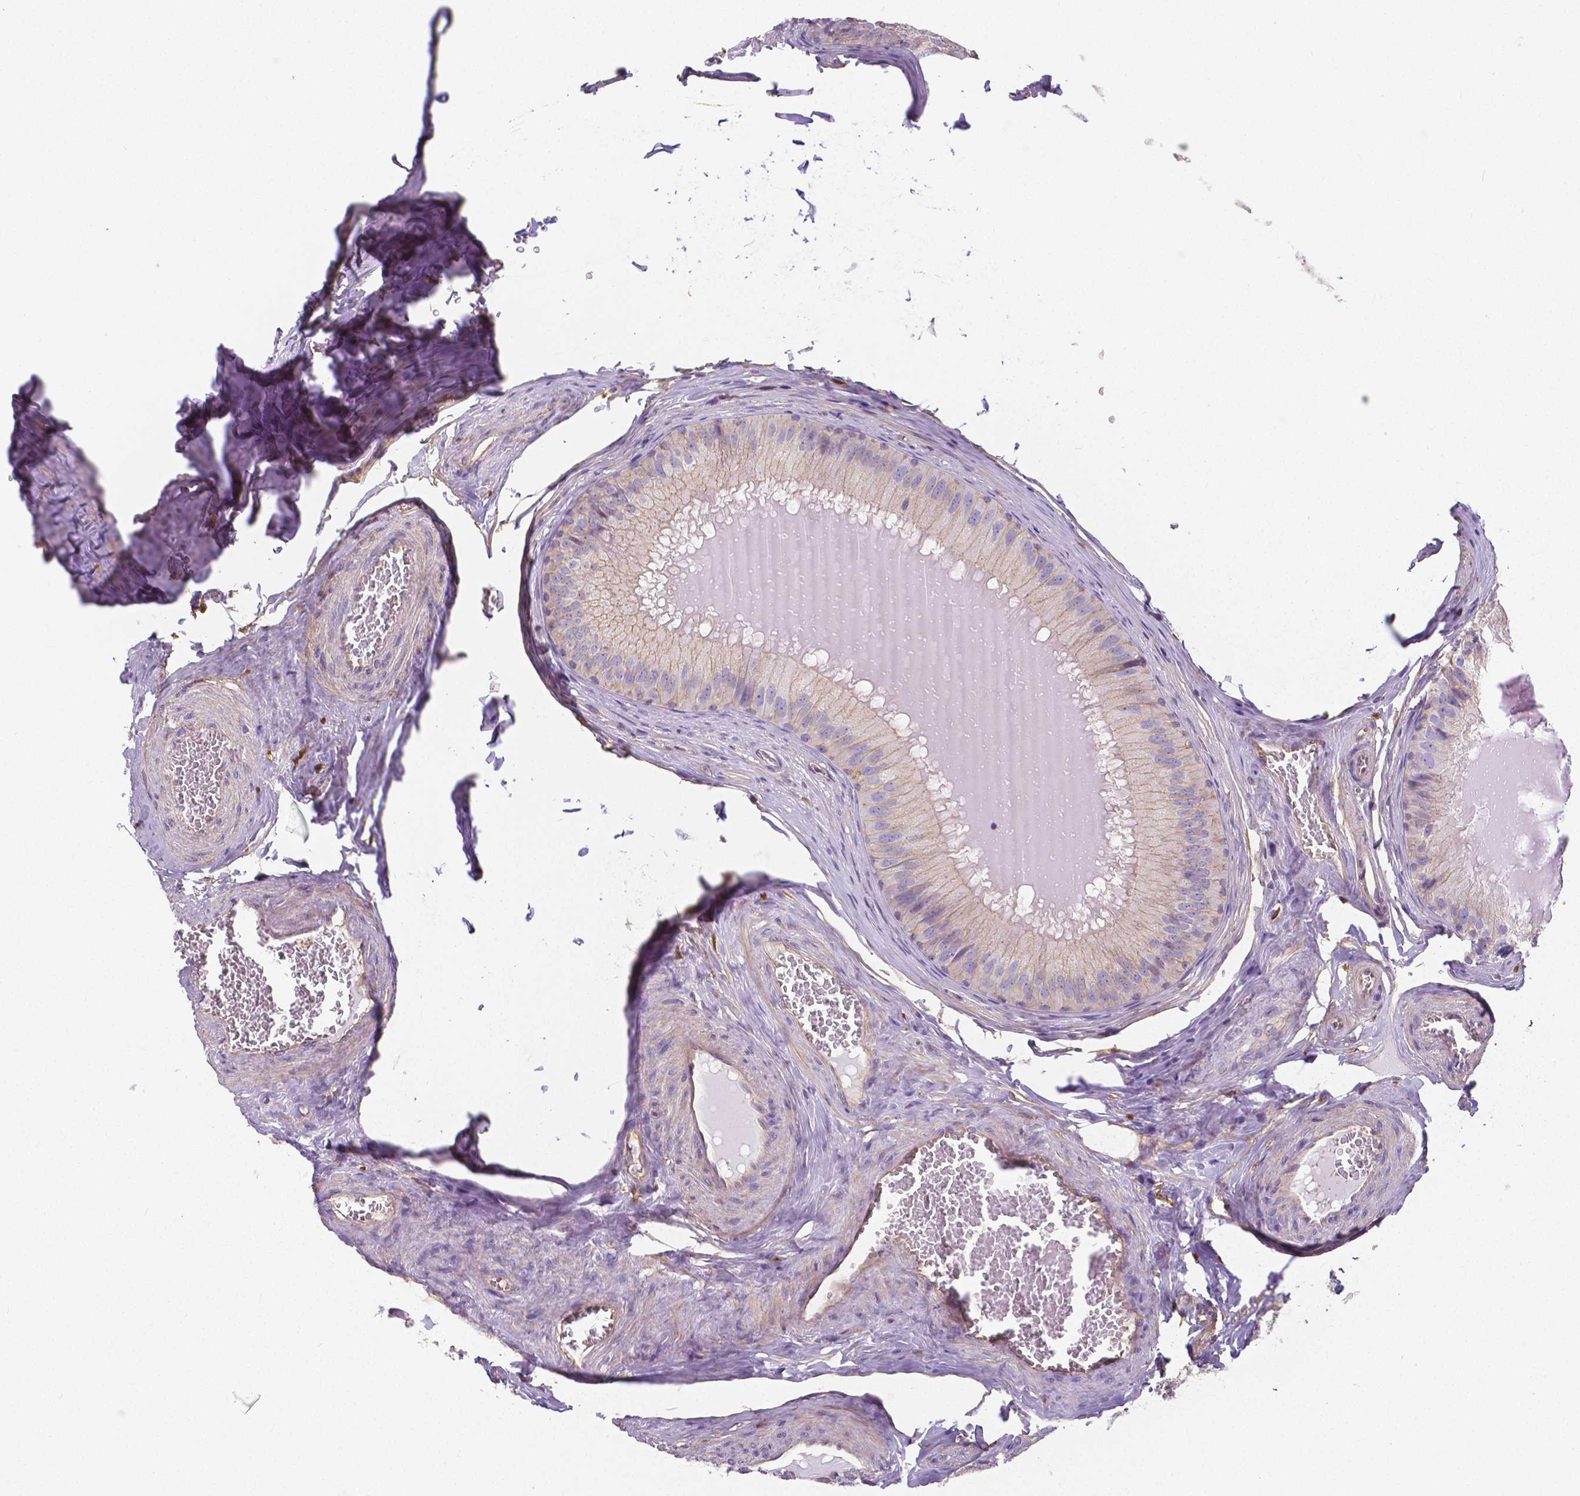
{"staining": {"intensity": "moderate", "quantity": "25%-75%", "location": "cytoplasmic/membranous"}, "tissue": "epididymis", "cell_type": "Glandular cells", "image_type": "normal", "snomed": [{"axis": "morphology", "description": "Normal tissue, NOS"}, {"axis": "topography", "description": "Epididymis, spermatic cord, NOS"}], "caption": "This histopathology image shows benign epididymis stained with IHC to label a protein in brown. The cytoplasmic/membranous of glandular cells show moderate positivity for the protein. Nuclei are counter-stained blue.", "gene": "CRMP1", "patient": {"sex": "male", "age": 39}}